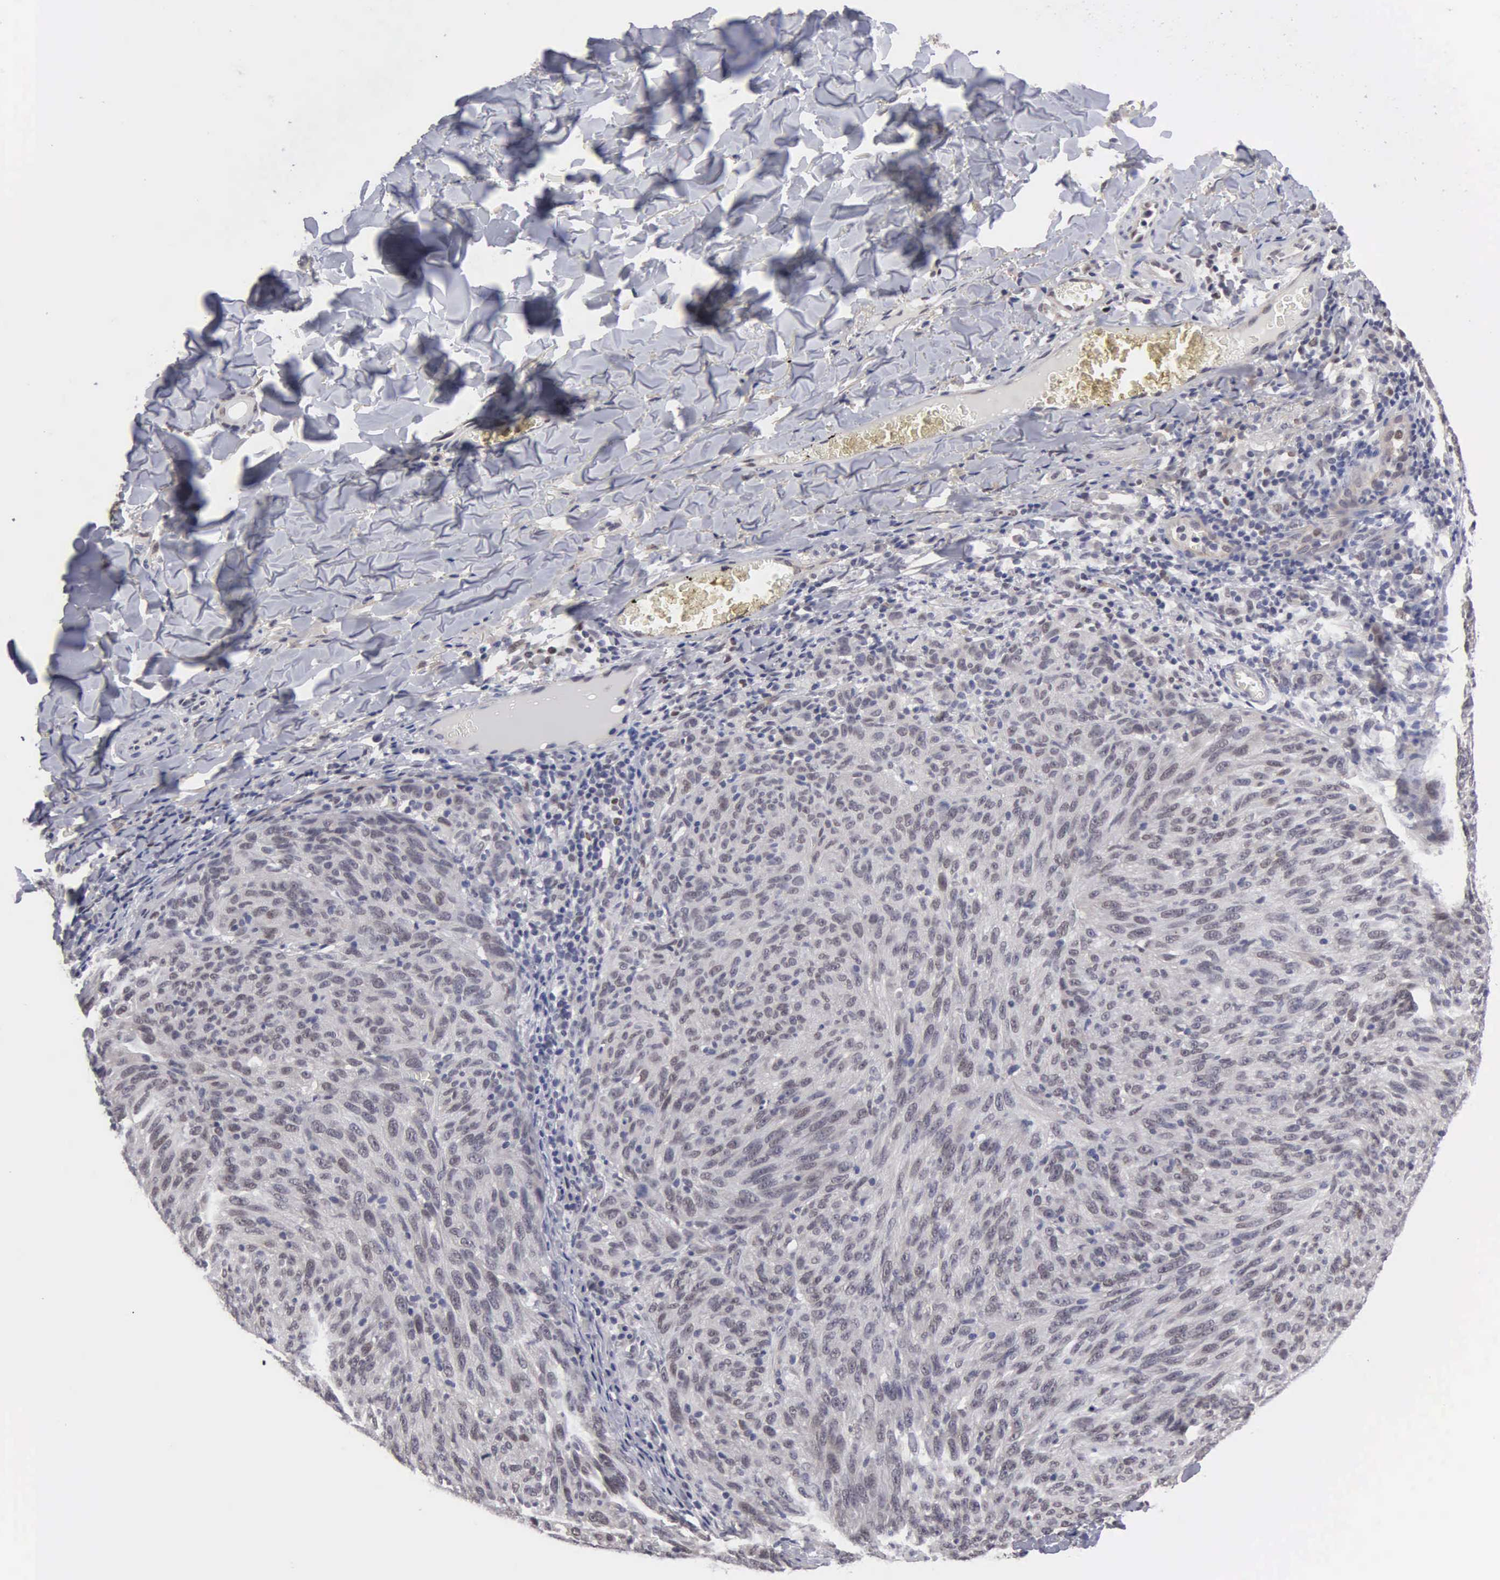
{"staining": {"intensity": "negative", "quantity": "none", "location": "none"}, "tissue": "melanoma", "cell_type": "Tumor cells", "image_type": "cancer", "snomed": [{"axis": "morphology", "description": "Malignant melanoma, NOS"}, {"axis": "topography", "description": "Skin"}], "caption": "High magnification brightfield microscopy of malignant melanoma stained with DAB (brown) and counterstained with hematoxylin (blue): tumor cells show no significant positivity. The staining was performed using DAB to visualize the protein expression in brown, while the nuclei were stained in blue with hematoxylin (Magnification: 20x).", "gene": "ZBTB33", "patient": {"sex": "male", "age": 76}}